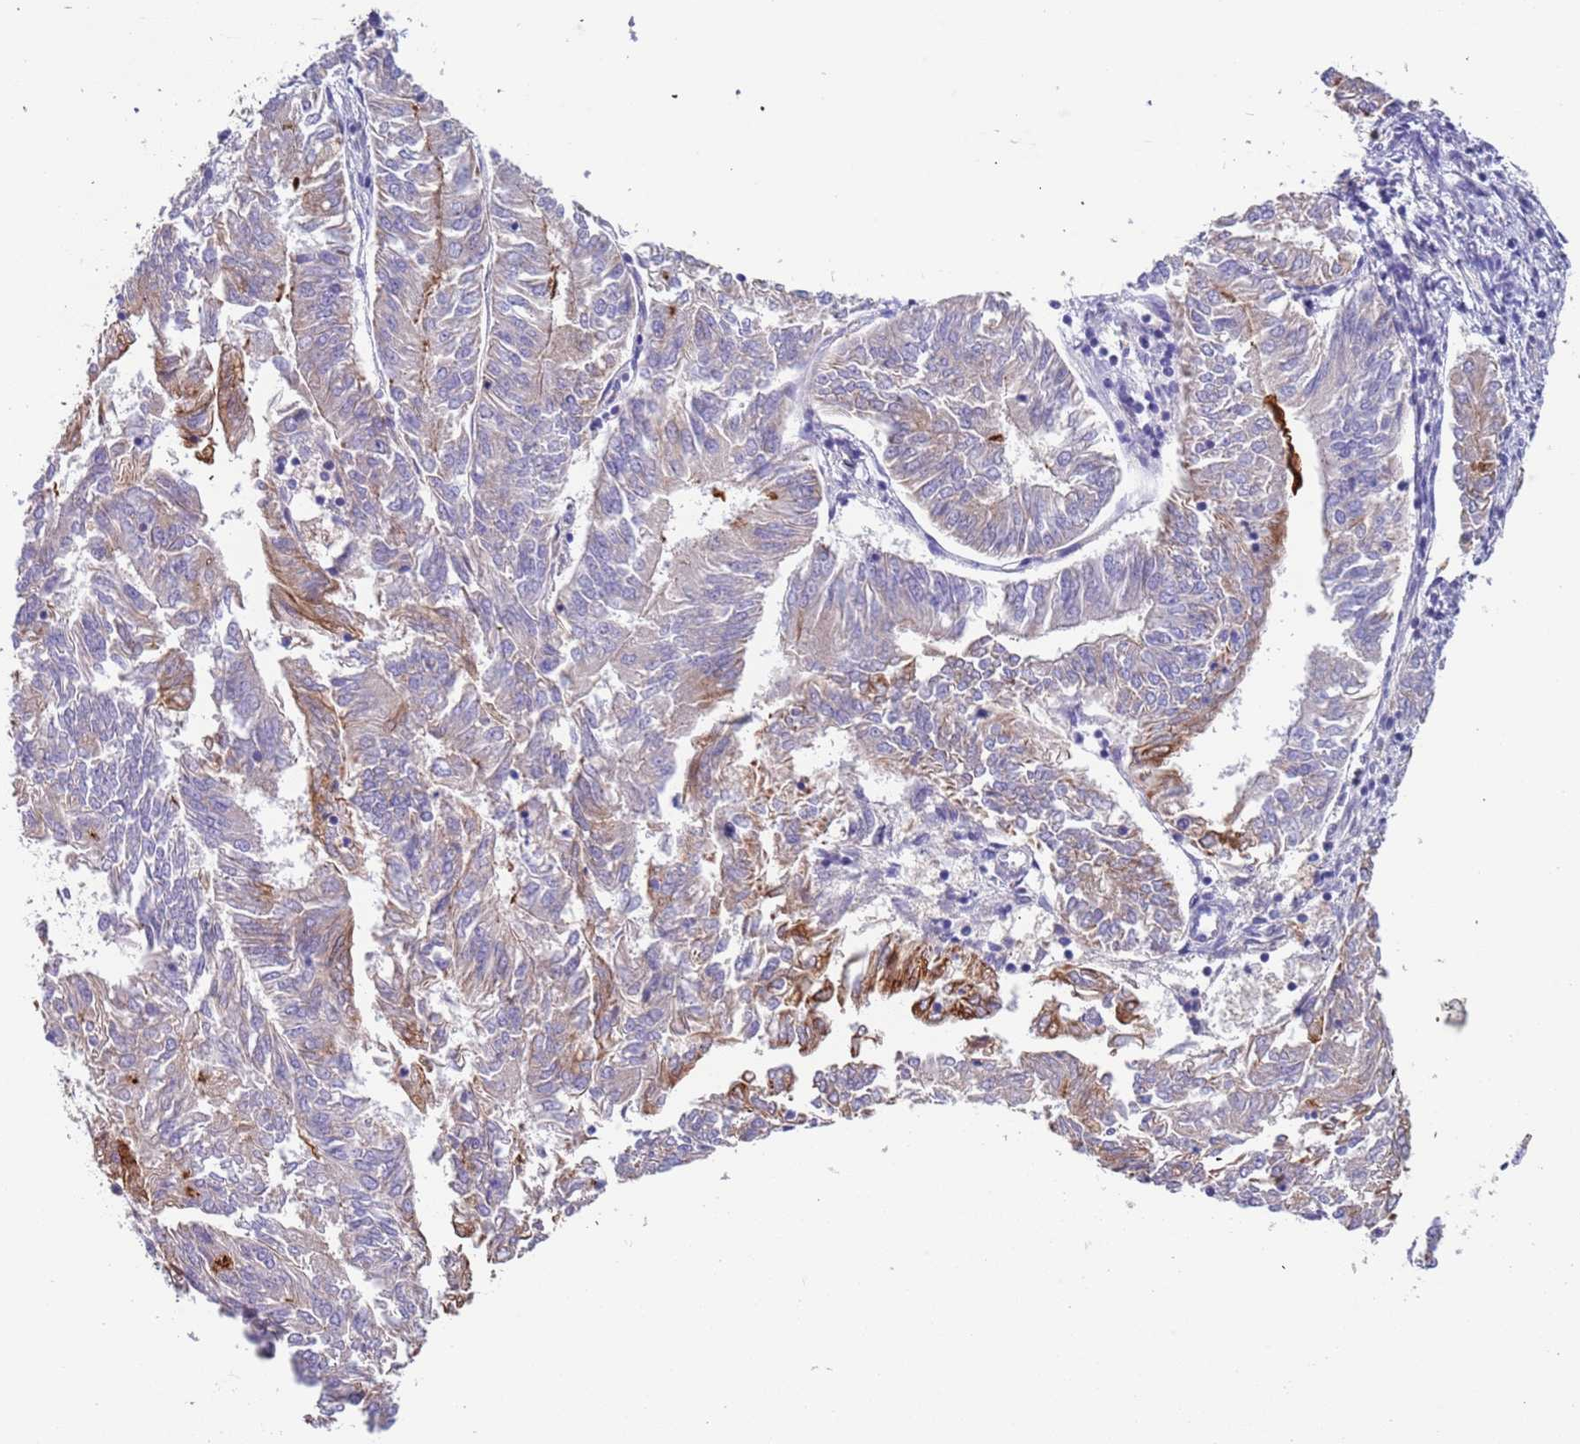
{"staining": {"intensity": "negative", "quantity": "none", "location": "none"}, "tissue": "endometrial cancer", "cell_type": "Tumor cells", "image_type": "cancer", "snomed": [{"axis": "morphology", "description": "Adenocarcinoma, NOS"}, {"axis": "topography", "description": "Endometrium"}], "caption": "DAB (3,3'-diaminobenzidine) immunohistochemical staining of human adenocarcinoma (endometrial) displays no significant positivity in tumor cells.", "gene": "LAMB4", "patient": {"sex": "female", "age": 58}}